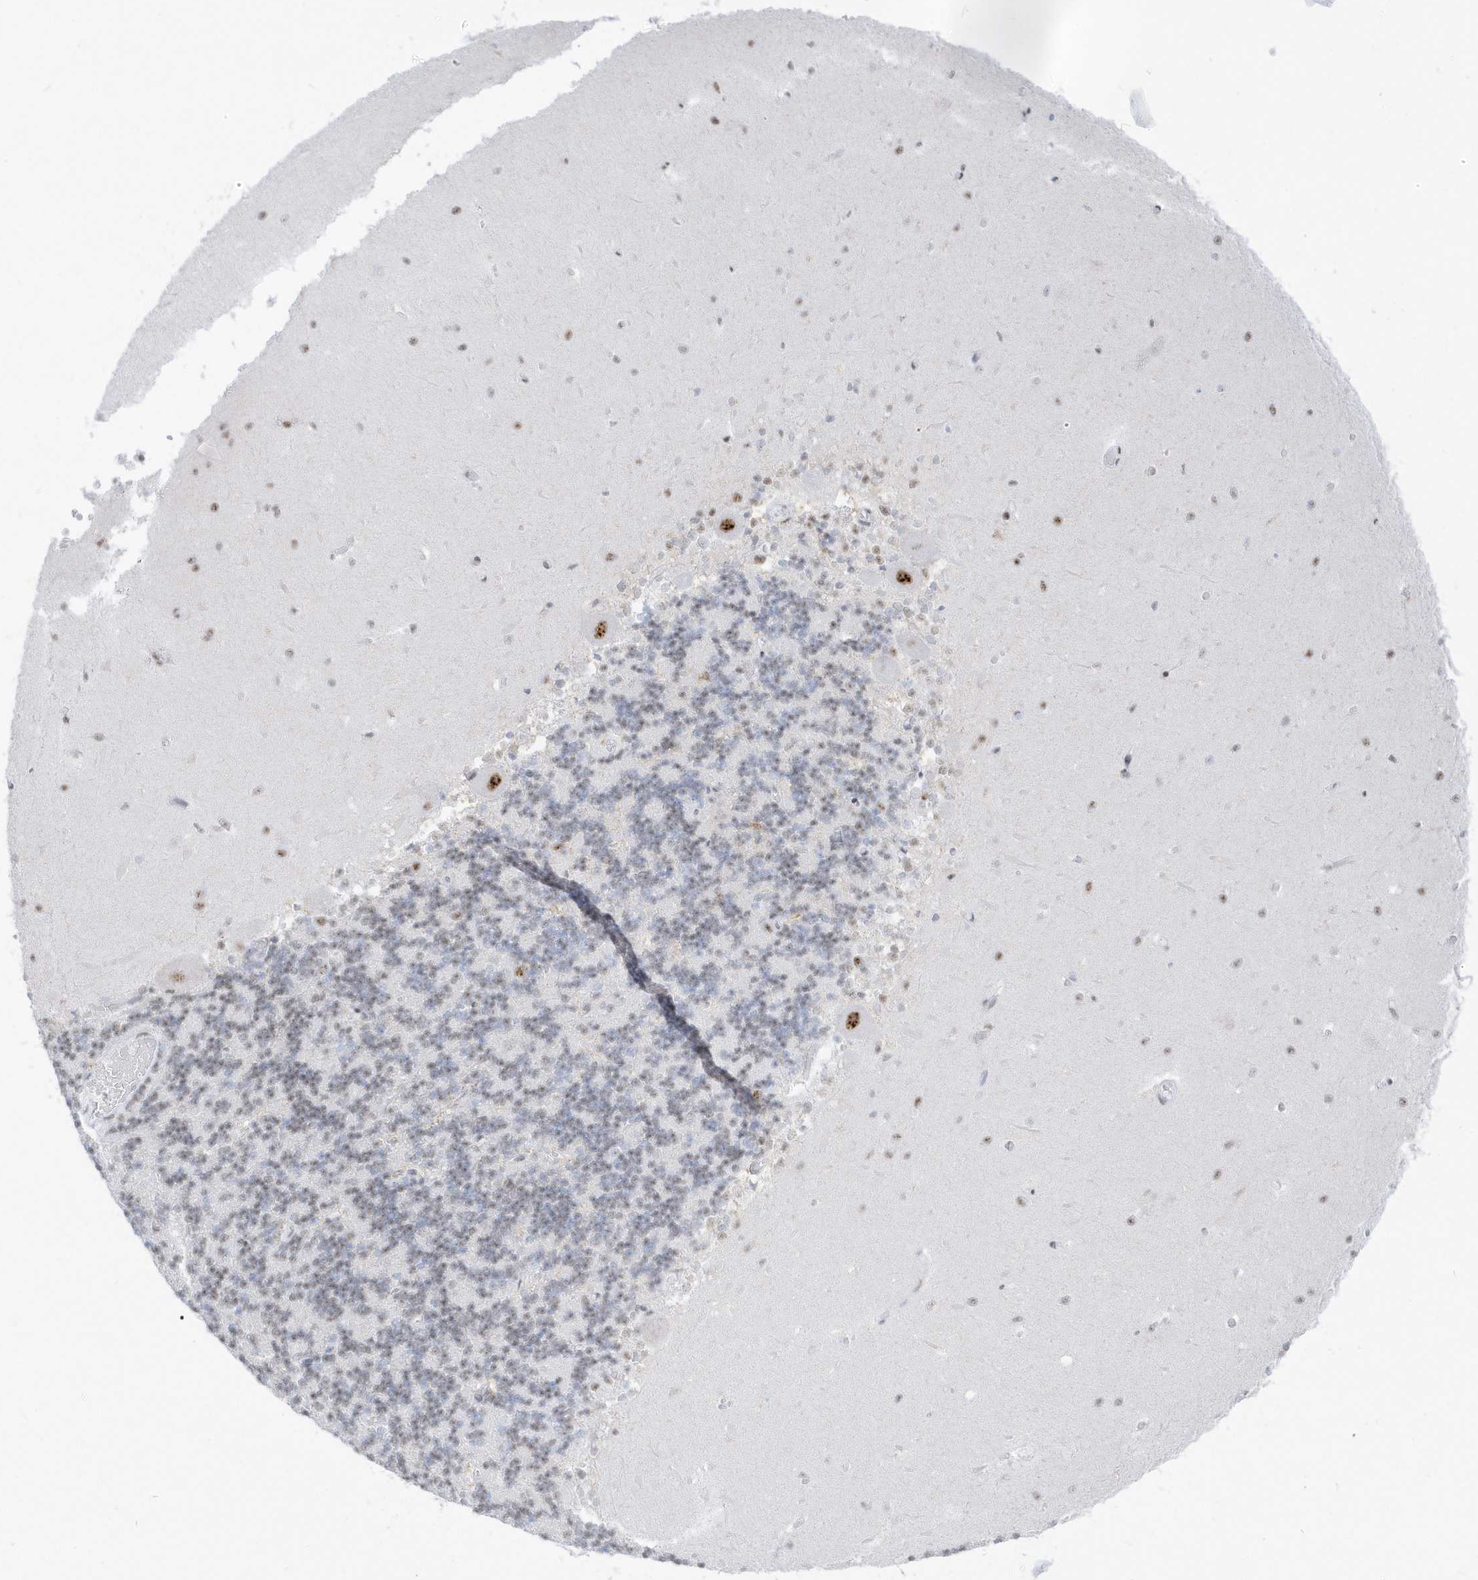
{"staining": {"intensity": "weak", "quantity": "<25%", "location": "nuclear"}, "tissue": "cerebellum", "cell_type": "Cells in granular layer", "image_type": "normal", "snomed": [{"axis": "morphology", "description": "Normal tissue, NOS"}, {"axis": "topography", "description": "Cerebellum"}], "caption": "This micrograph is of normal cerebellum stained with immunohistochemistry (IHC) to label a protein in brown with the nuclei are counter-stained blue. There is no staining in cells in granular layer. (DAB immunohistochemistry with hematoxylin counter stain).", "gene": "PLEKHN1", "patient": {"sex": "male", "age": 37}}